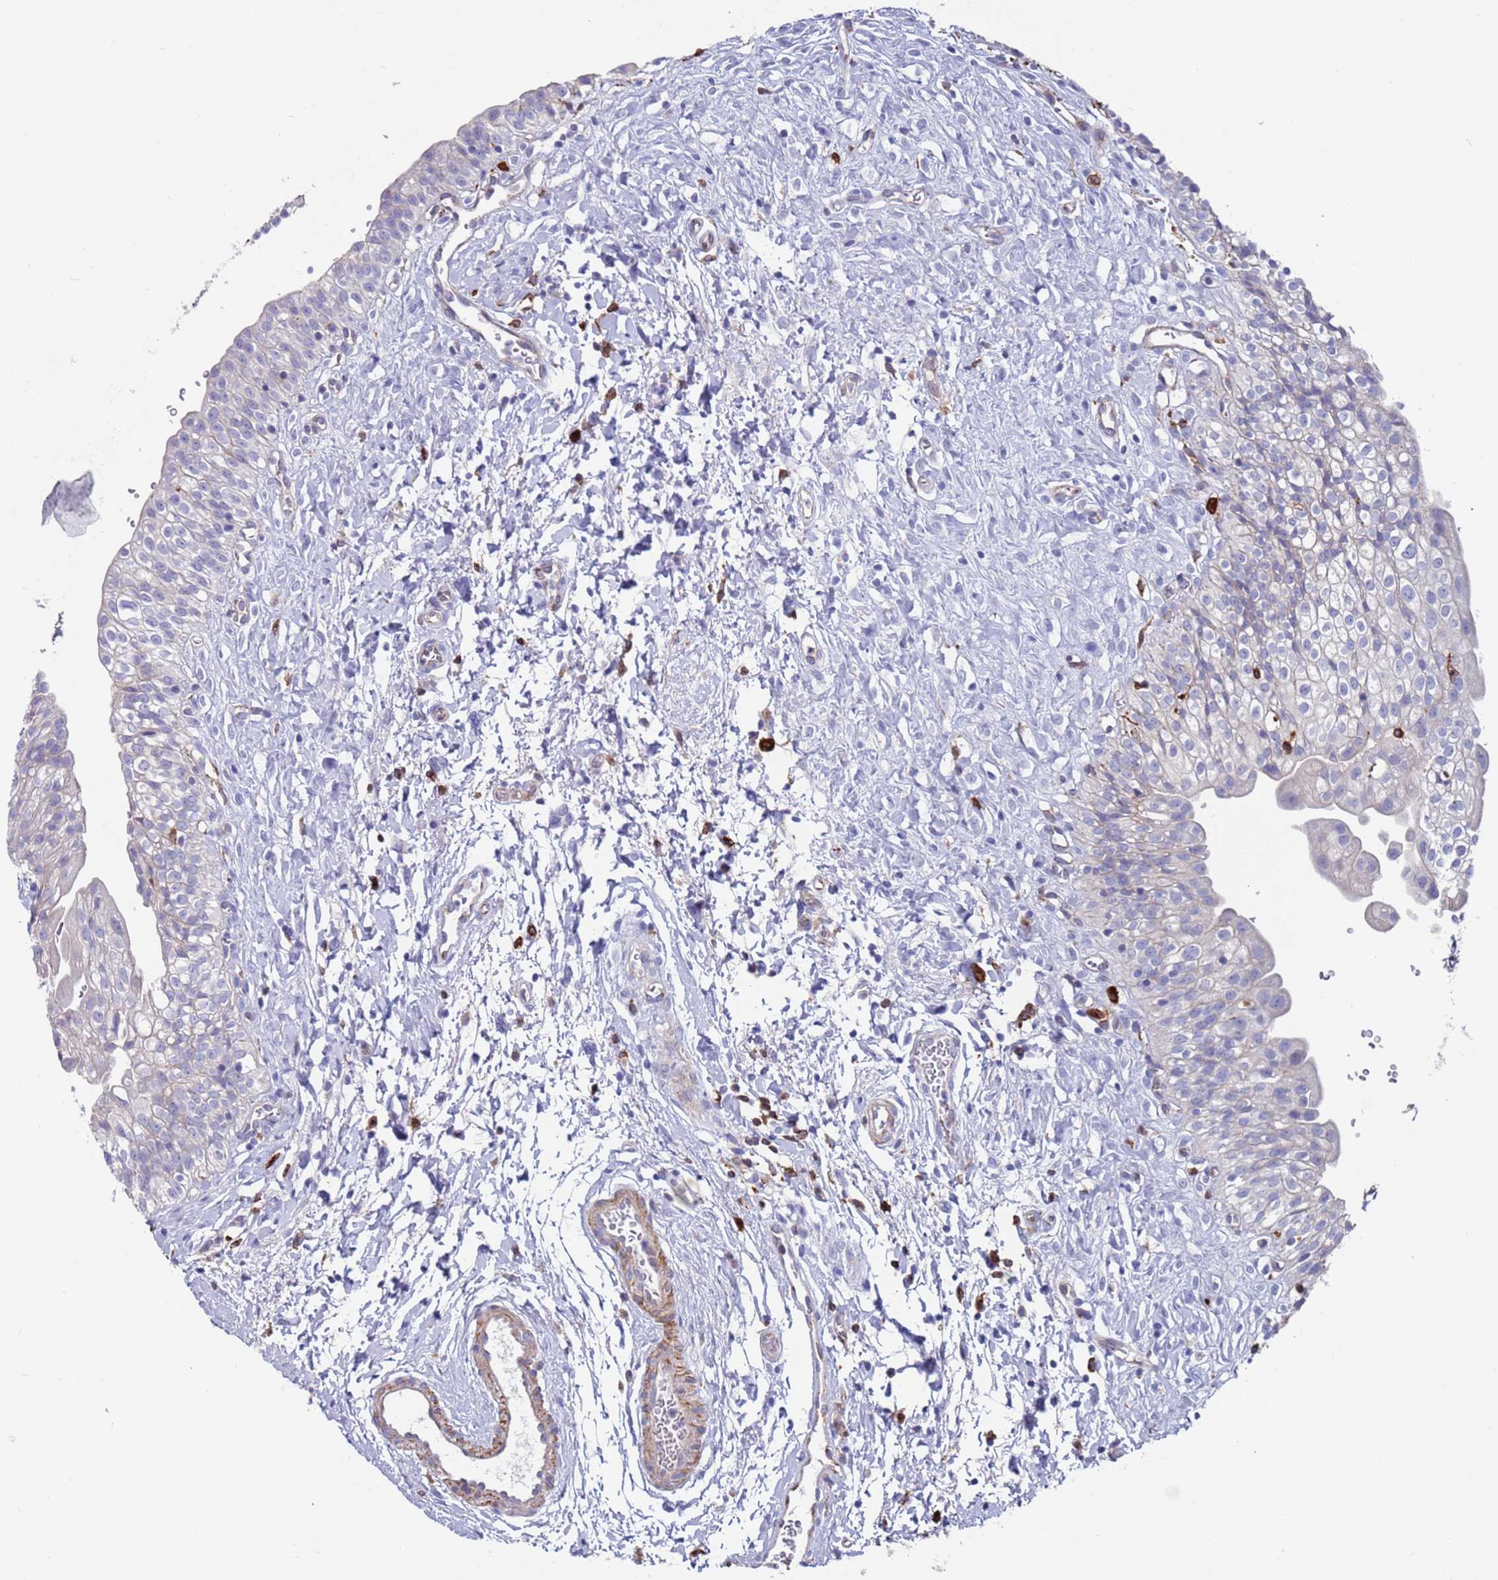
{"staining": {"intensity": "negative", "quantity": "none", "location": "none"}, "tissue": "urinary bladder", "cell_type": "Urothelial cells", "image_type": "normal", "snomed": [{"axis": "morphology", "description": "Normal tissue, NOS"}, {"axis": "topography", "description": "Urinary bladder"}], "caption": "Urothelial cells show no significant protein positivity in normal urinary bladder. Brightfield microscopy of immunohistochemistry (IHC) stained with DAB (brown) and hematoxylin (blue), captured at high magnification.", "gene": "GREB1L", "patient": {"sex": "male", "age": 51}}